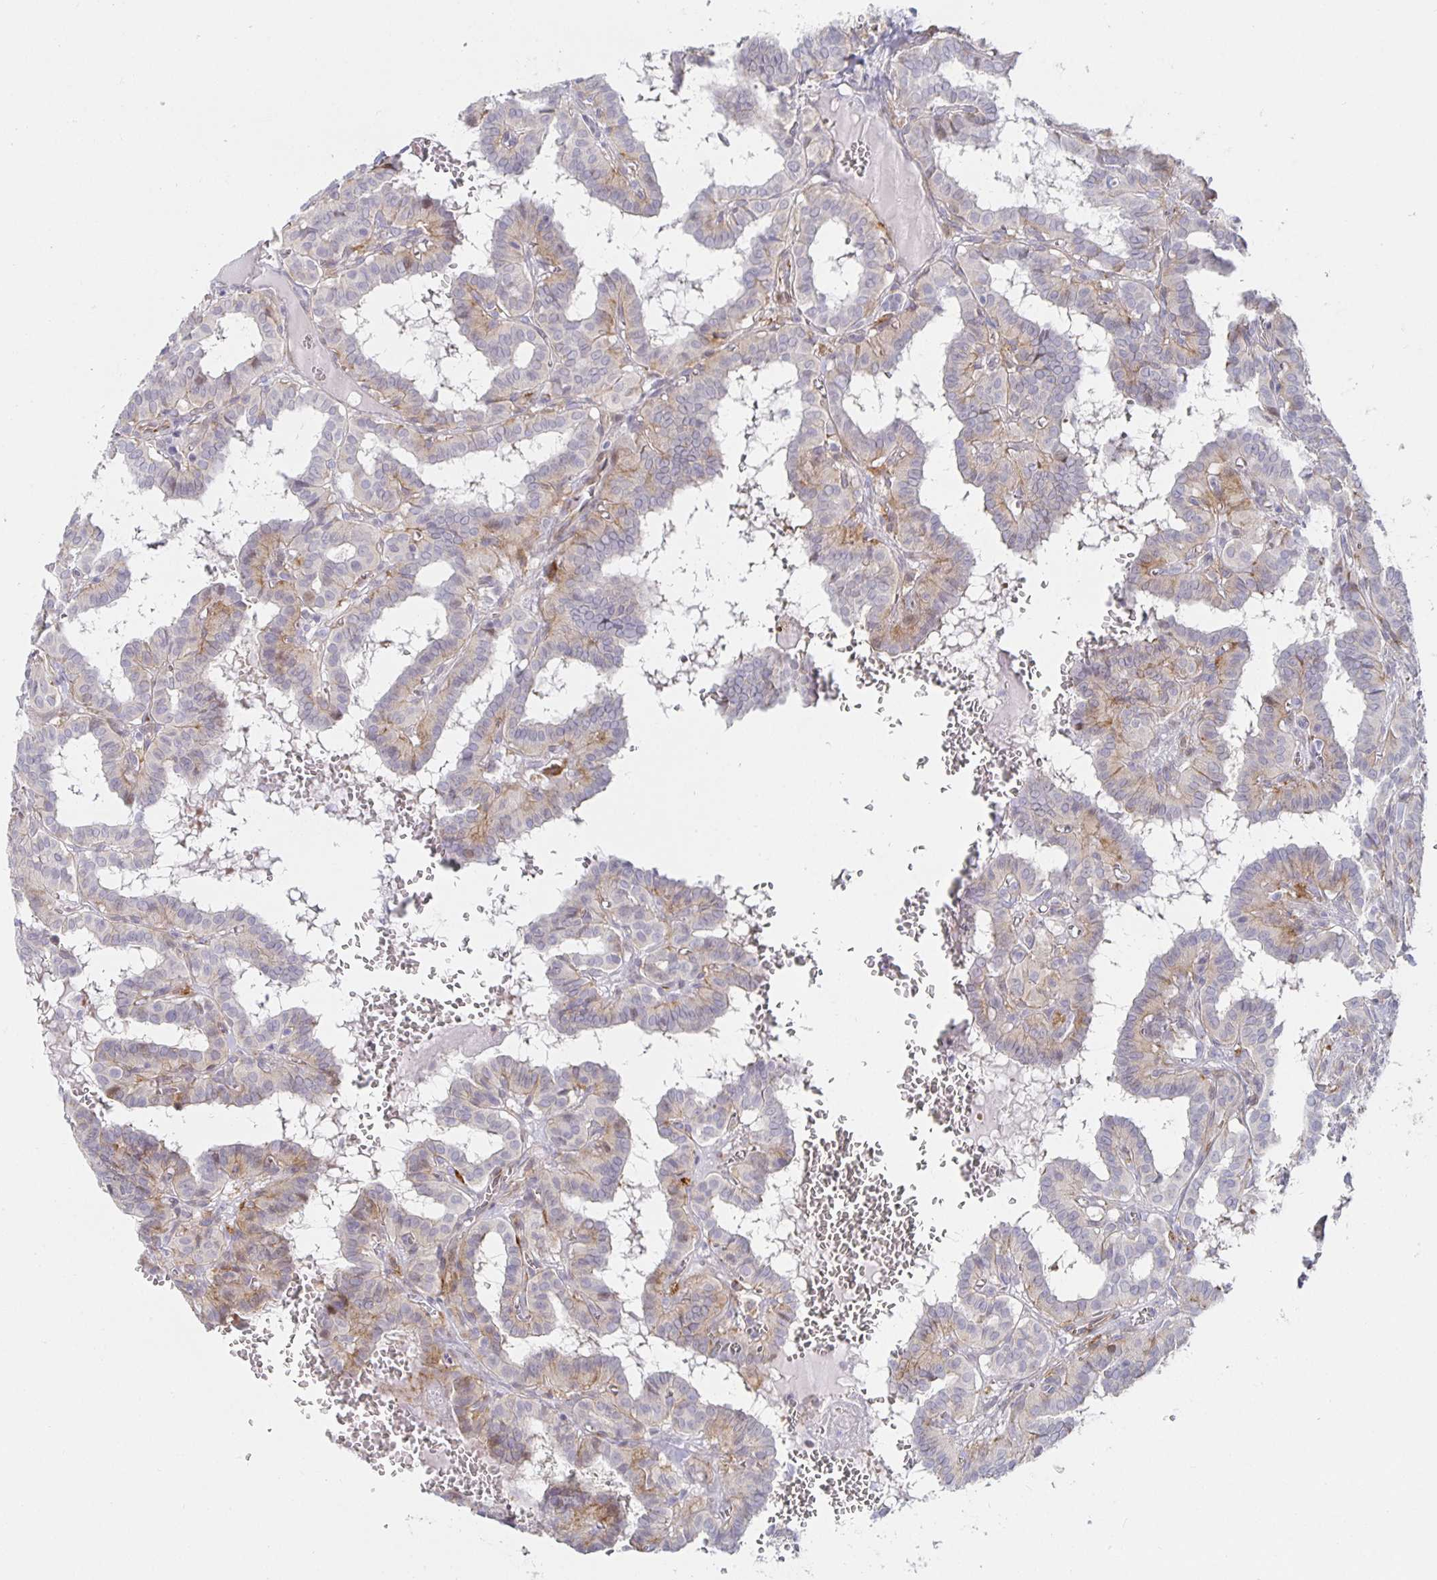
{"staining": {"intensity": "moderate", "quantity": "<25%", "location": "cytoplasmic/membranous"}, "tissue": "thyroid cancer", "cell_type": "Tumor cells", "image_type": "cancer", "snomed": [{"axis": "morphology", "description": "Papillary adenocarcinoma, NOS"}, {"axis": "topography", "description": "Thyroid gland"}], "caption": "IHC (DAB) staining of papillary adenocarcinoma (thyroid) shows moderate cytoplasmic/membranous protein positivity in approximately <25% of tumor cells.", "gene": "S100G", "patient": {"sex": "female", "age": 21}}